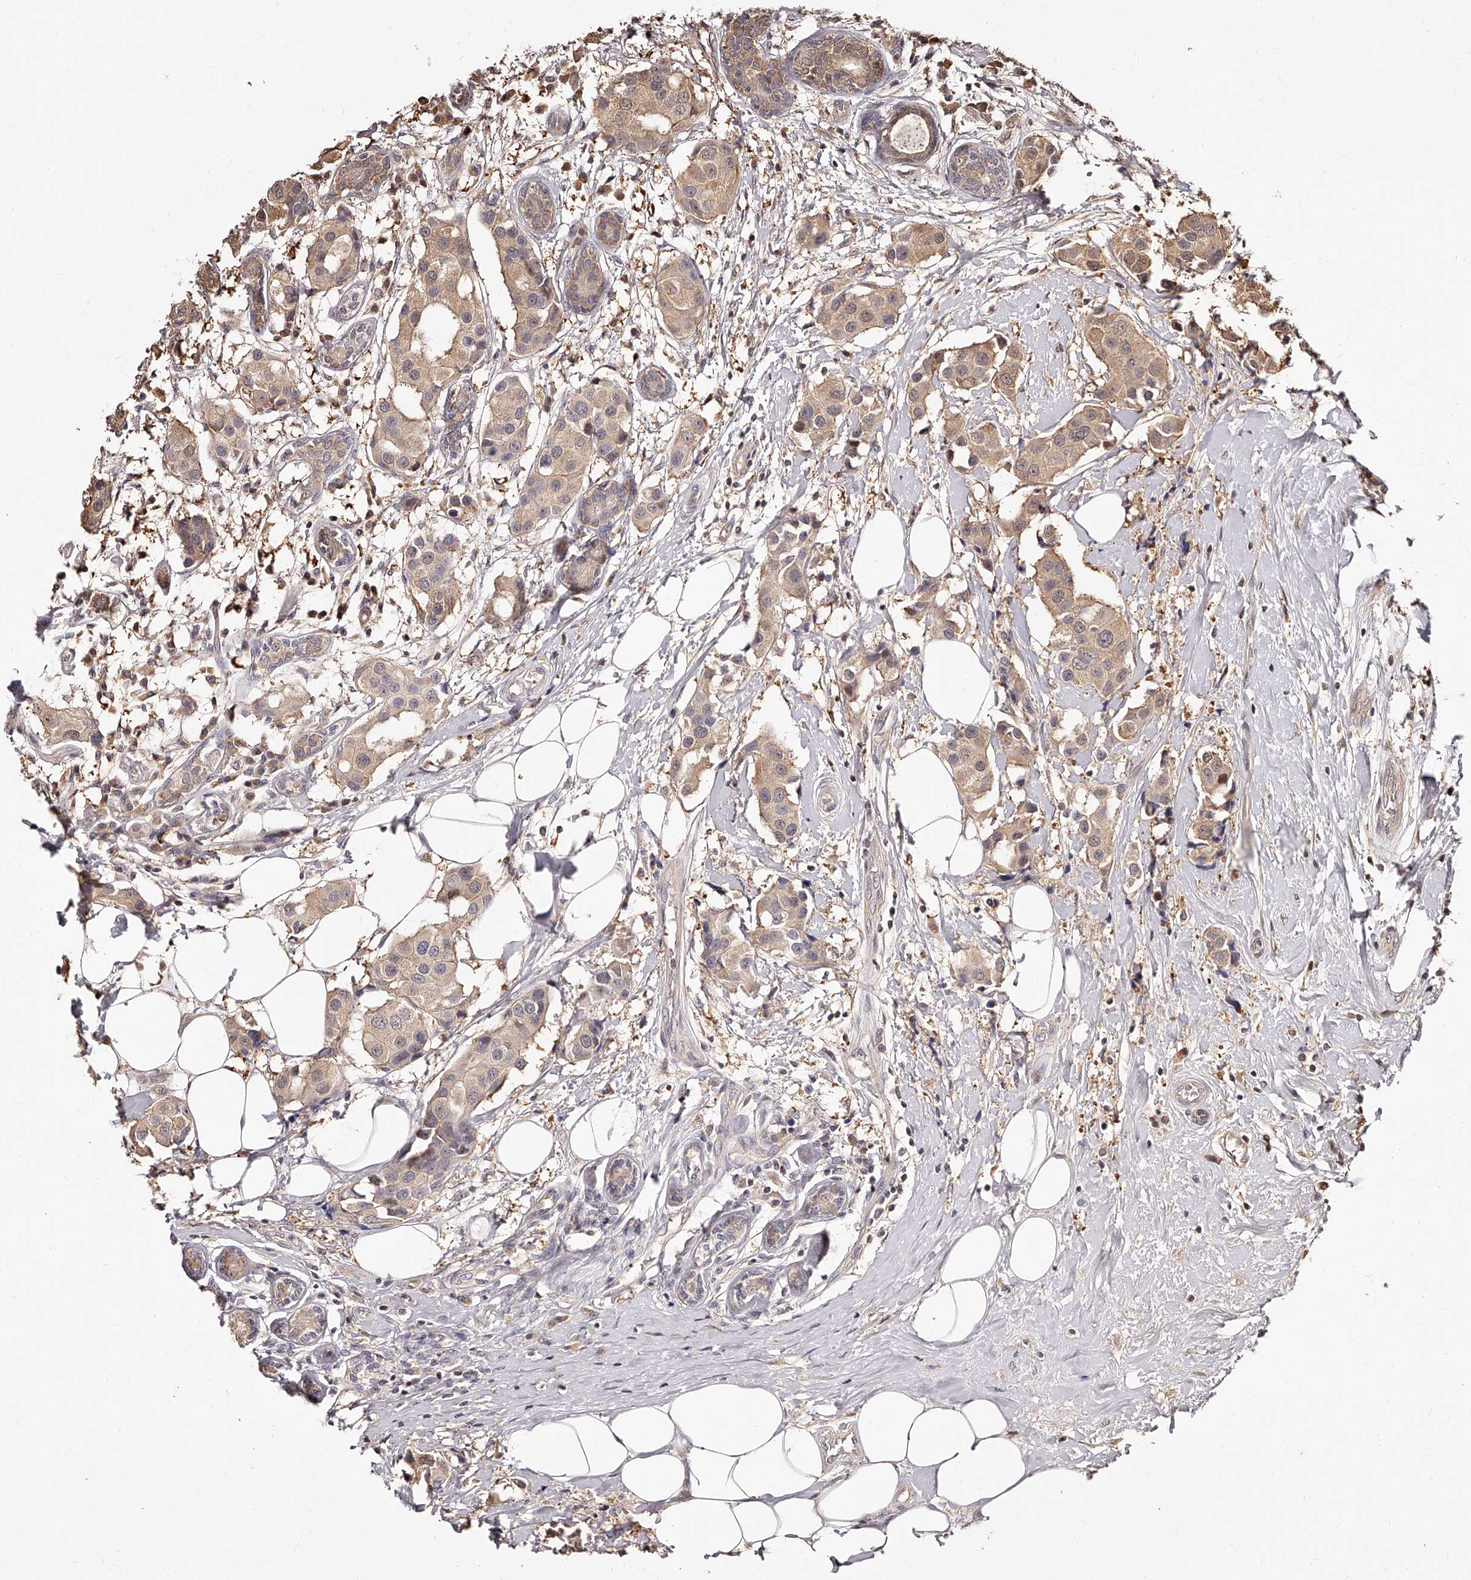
{"staining": {"intensity": "moderate", "quantity": ">75%", "location": "cytoplasmic/membranous"}, "tissue": "breast cancer", "cell_type": "Tumor cells", "image_type": "cancer", "snomed": [{"axis": "morphology", "description": "Normal tissue, NOS"}, {"axis": "morphology", "description": "Duct carcinoma"}, {"axis": "topography", "description": "Breast"}], "caption": "Breast cancer stained with a brown dye exhibits moderate cytoplasmic/membranous positive staining in approximately >75% of tumor cells.", "gene": "ZNF582", "patient": {"sex": "female", "age": 39}}